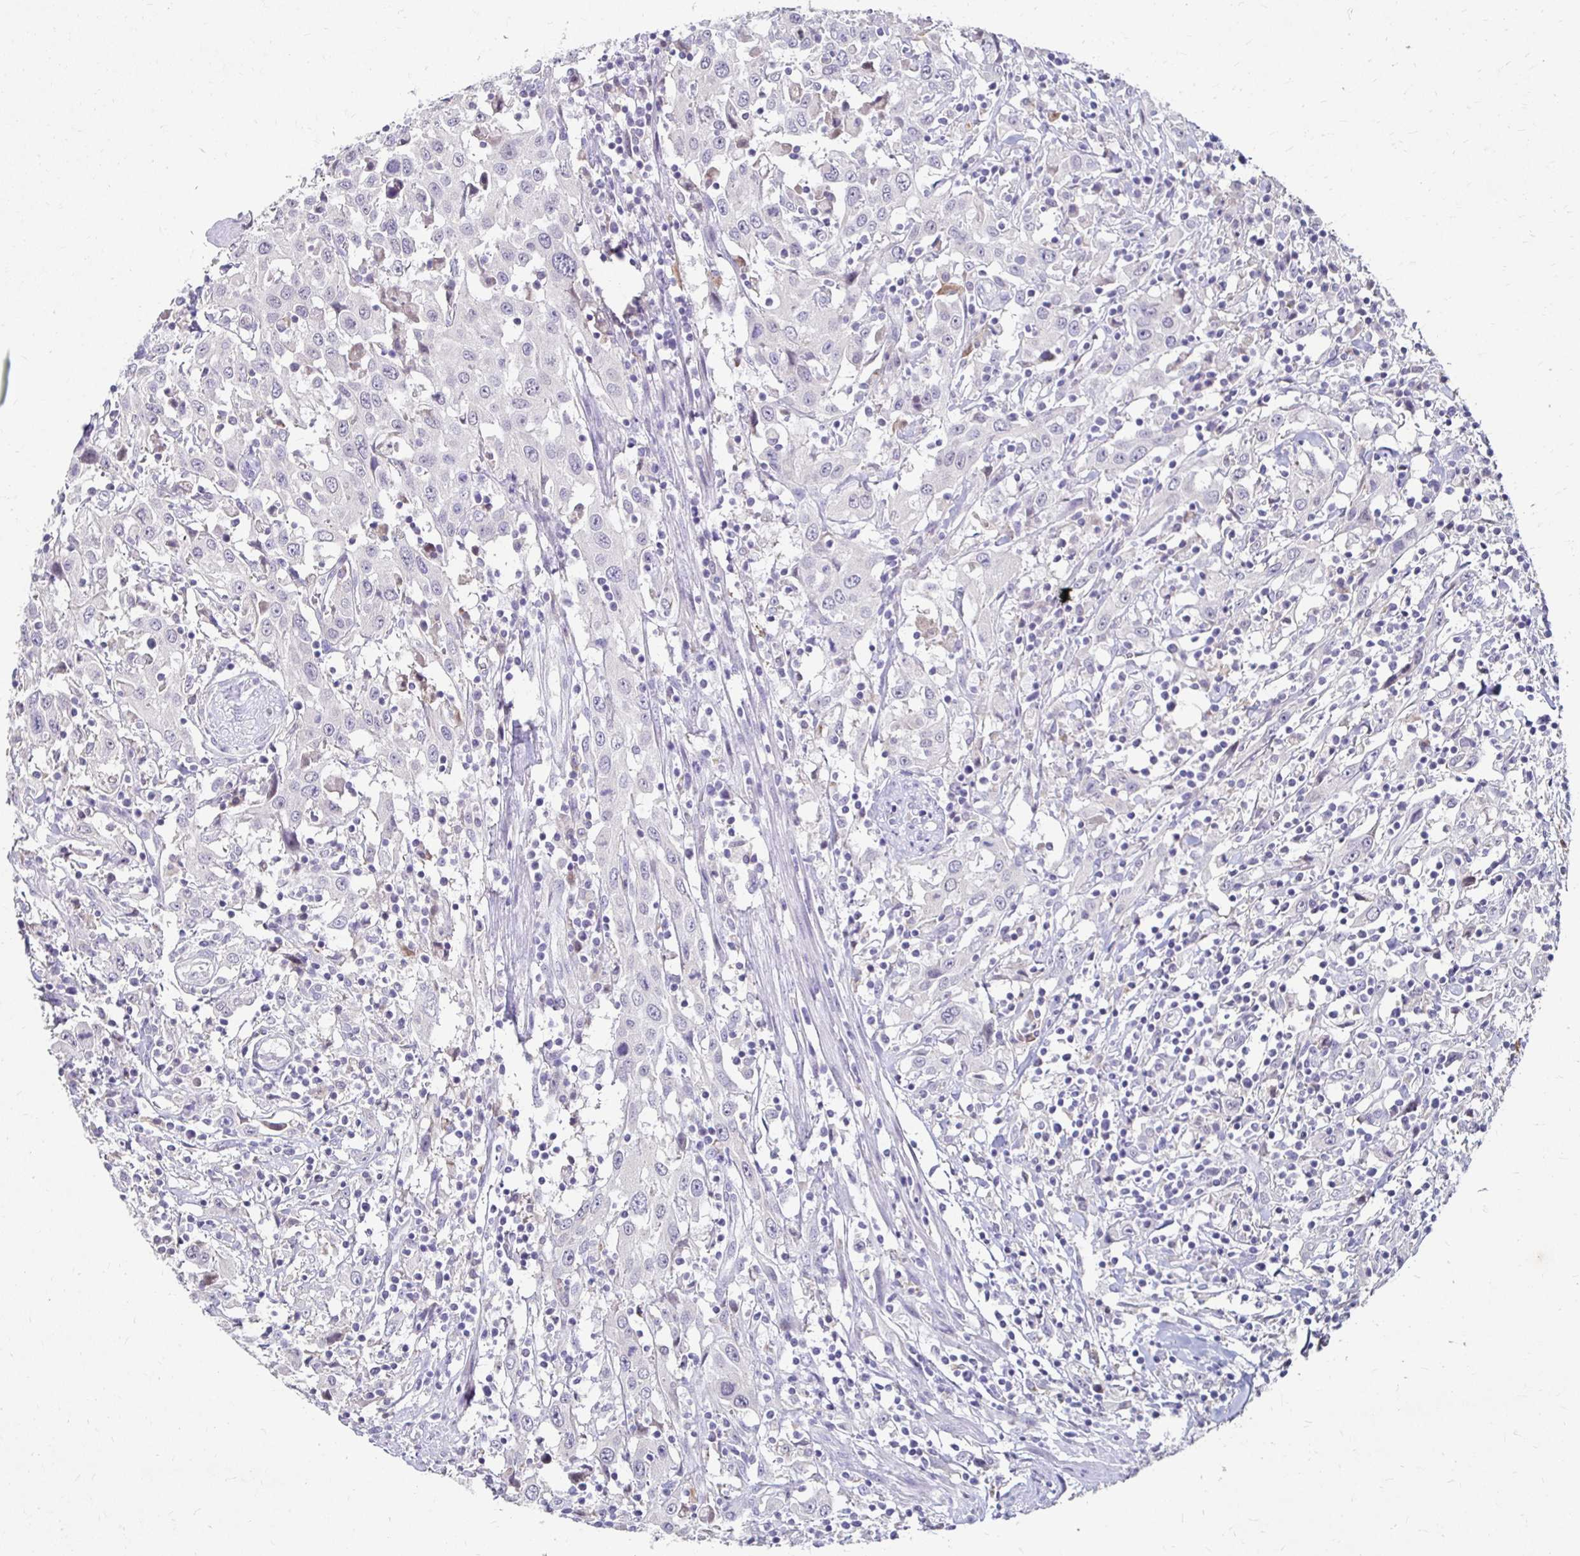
{"staining": {"intensity": "negative", "quantity": "none", "location": "none"}, "tissue": "urothelial cancer", "cell_type": "Tumor cells", "image_type": "cancer", "snomed": [{"axis": "morphology", "description": "Urothelial carcinoma, High grade"}, {"axis": "topography", "description": "Urinary bladder"}], "caption": "Tumor cells show no significant positivity in high-grade urothelial carcinoma. (Stains: DAB immunohistochemistry with hematoxylin counter stain, Microscopy: brightfield microscopy at high magnification).", "gene": "GK2", "patient": {"sex": "male", "age": 61}}